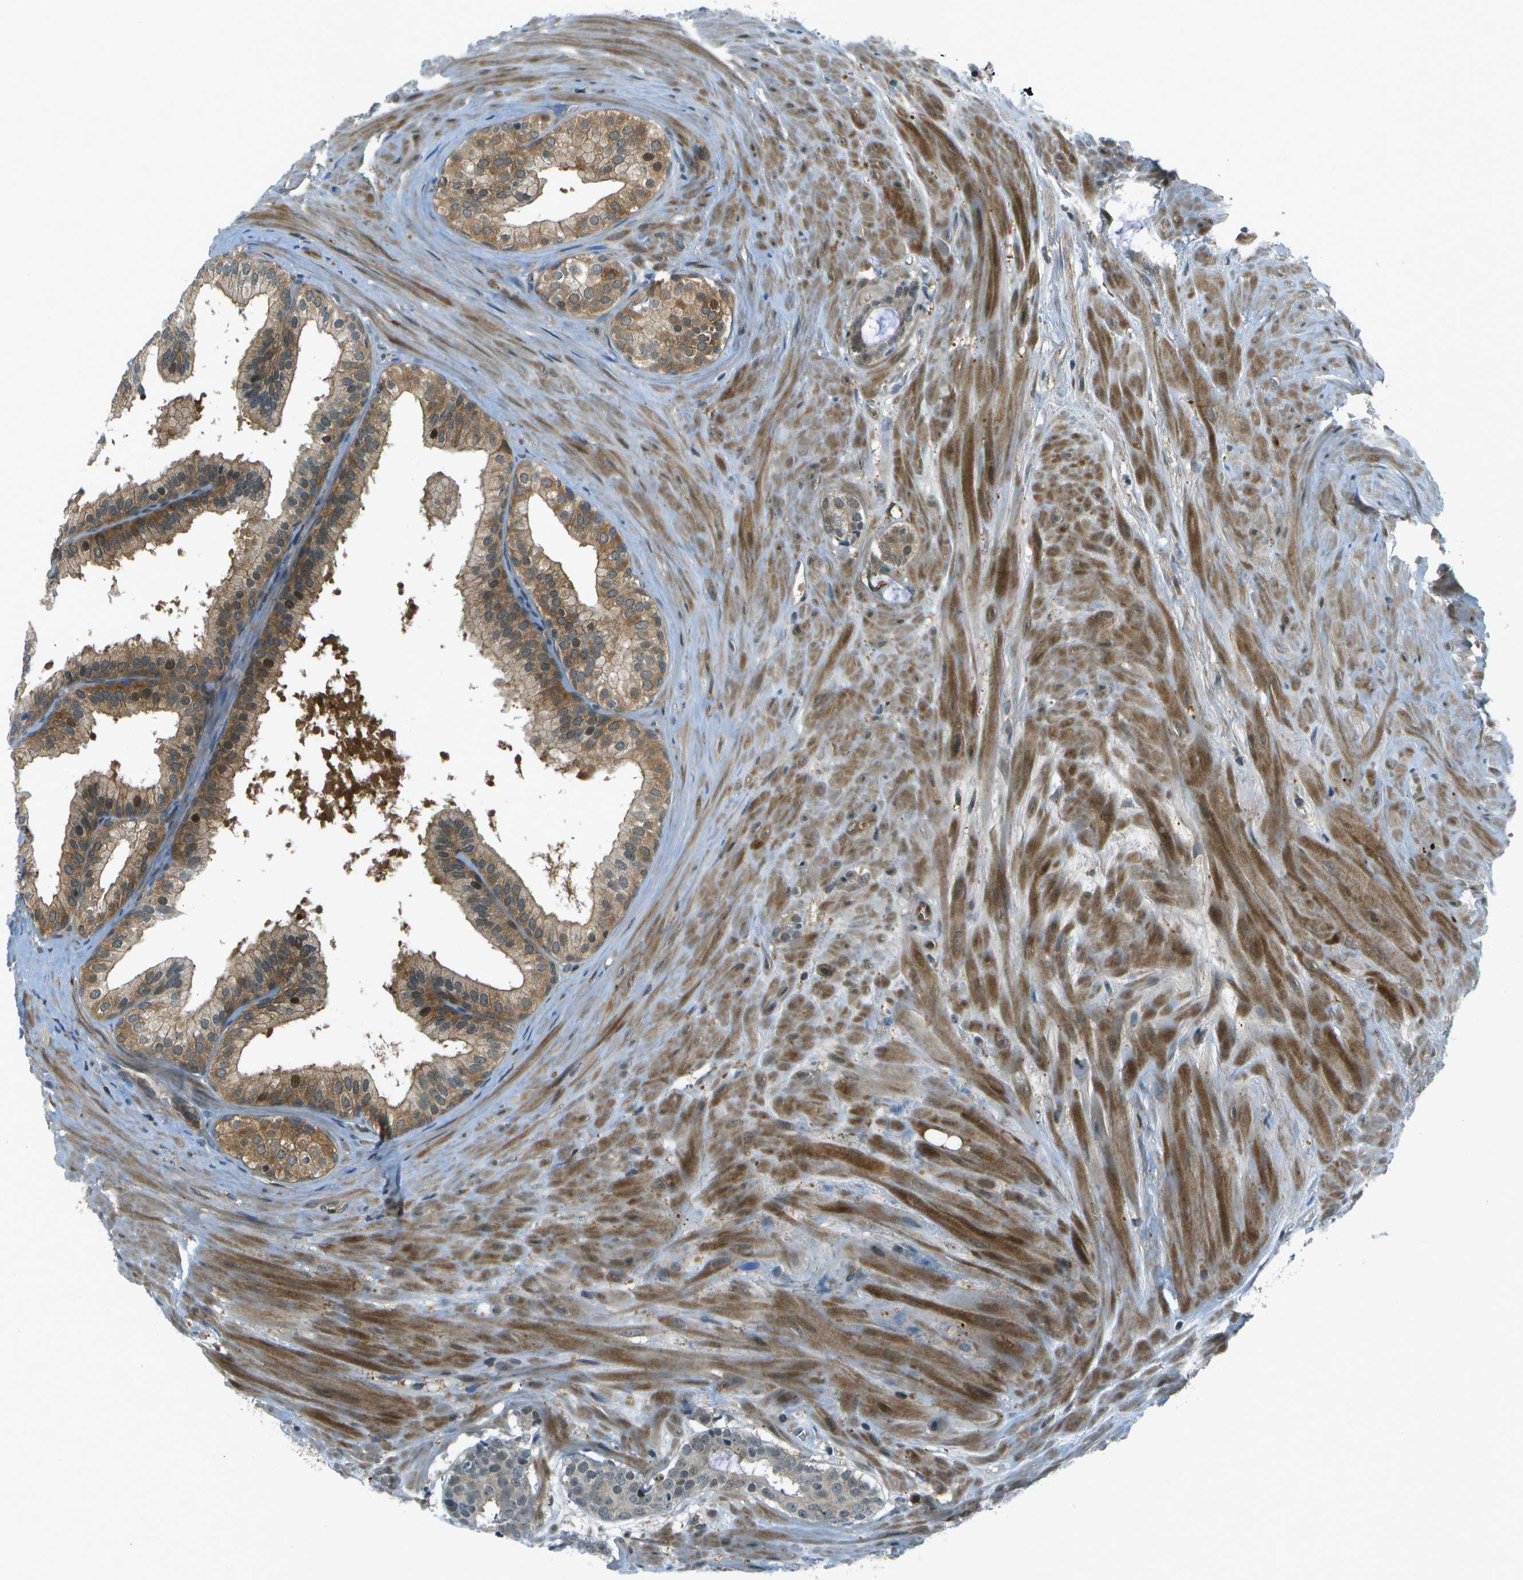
{"staining": {"intensity": "moderate", "quantity": "25%-75%", "location": "cytoplasmic/membranous,nuclear"}, "tissue": "prostate cancer", "cell_type": "Tumor cells", "image_type": "cancer", "snomed": [{"axis": "morphology", "description": "Adenocarcinoma, Low grade"}, {"axis": "topography", "description": "Prostate"}], "caption": "Brown immunohistochemical staining in low-grade adenocarcinoma (prostate) demonstrates moderate cytoplasmic/membranous and nuclear expression in approximately 25%-75% of tumor cells.", "gene": "TMEM19", "patient": {"sex": "male", "age": 69}}